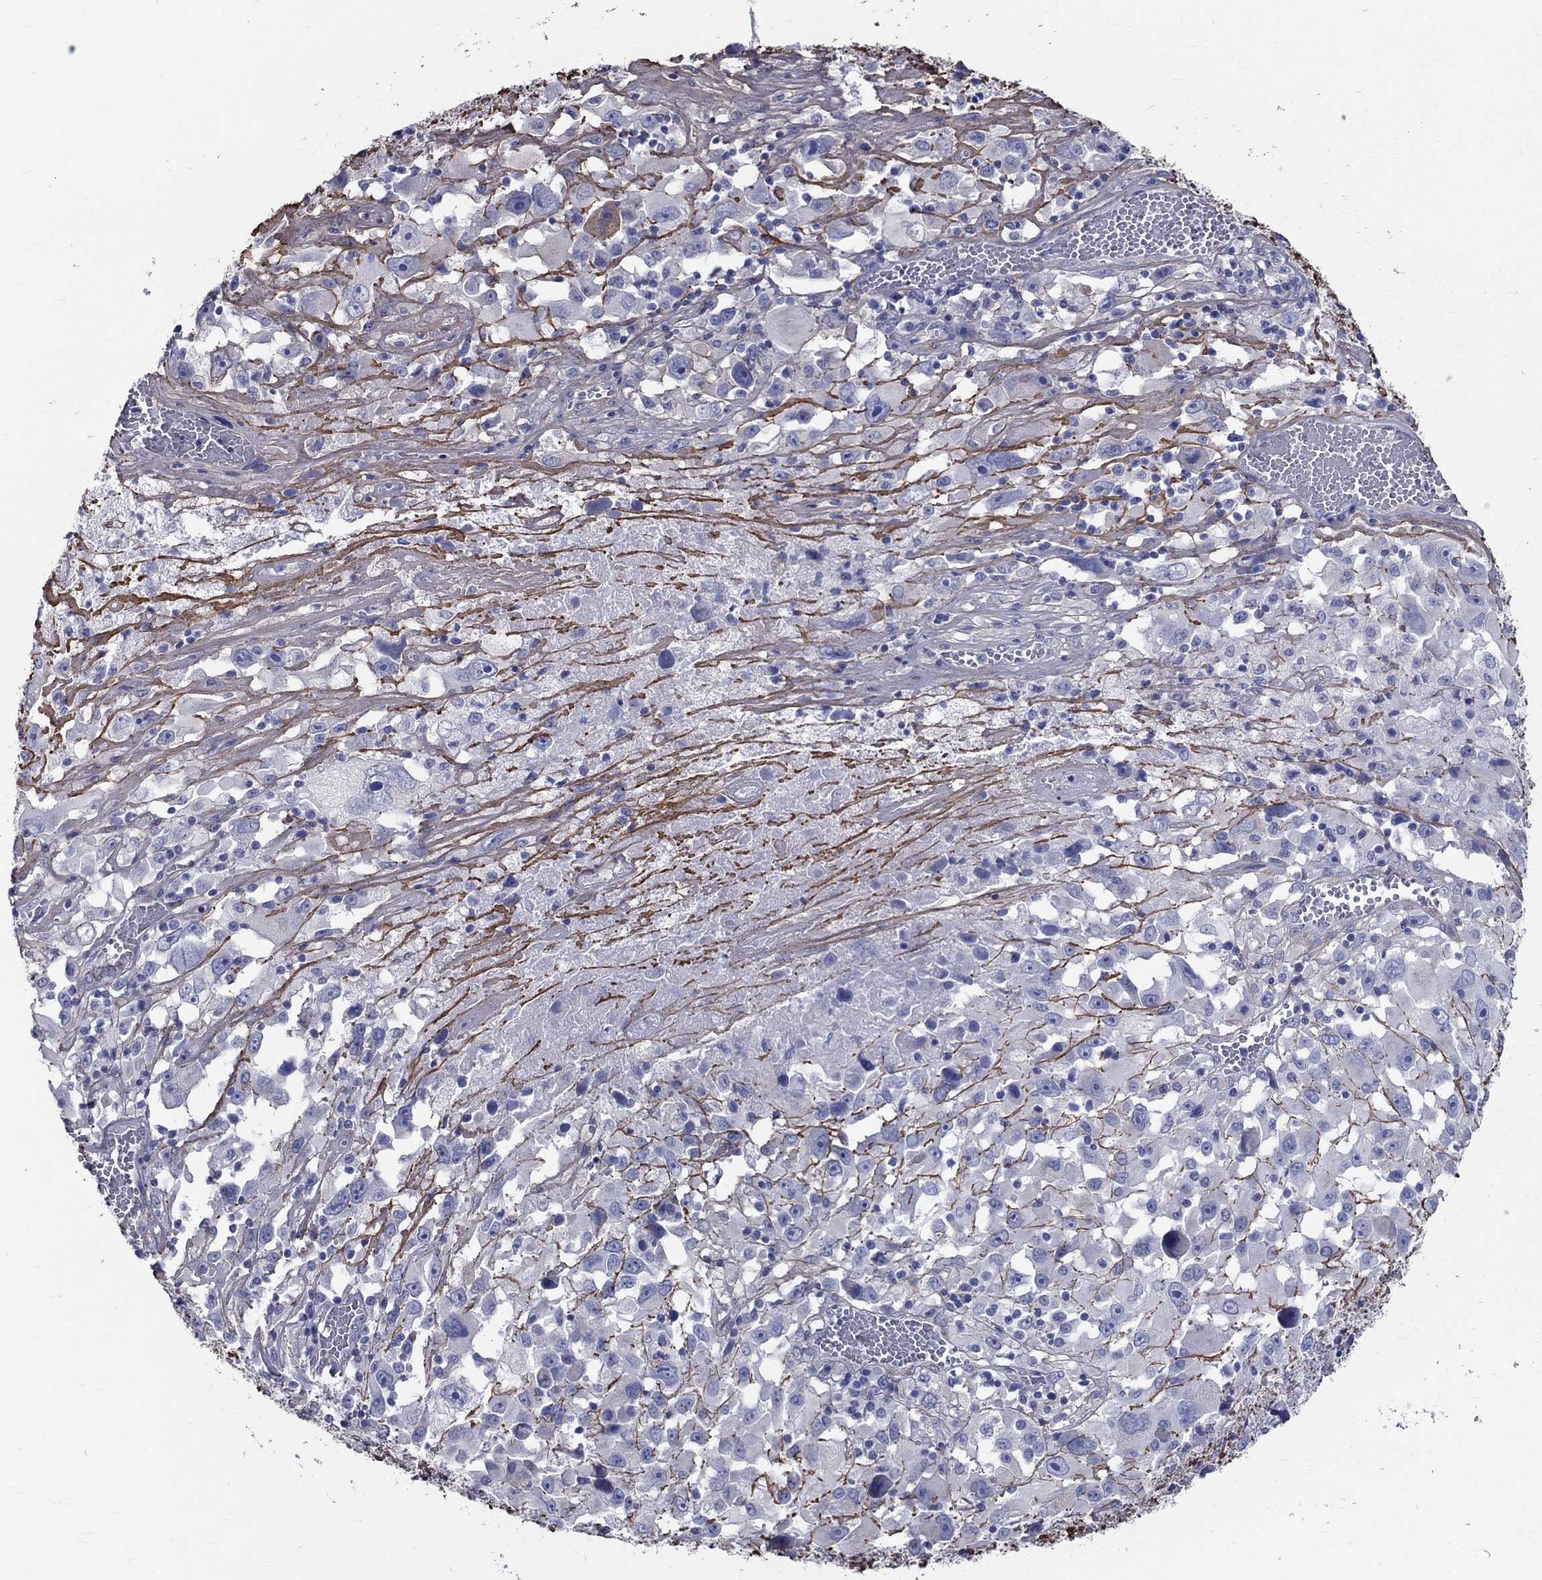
{"staining": {"intensity": "negative", "quantity": "none", "location": "none"}, "tissue": "melanoma", "cell_type": "Tumor cells", "image_type": "cancer", "snomed": [{"axis": "morphology", "description": "Malignant melanoma, Metastatic site"}, {"axis": "topography", "description": "Soft tissue"}], "caption": "Immunohistochemistry (IHC) histopathology image of neoplastic tissue: human malignant melanoma (metastatic site) stained with DAB shows no significant protein expression in tumor cells.", "gene": "ANXA10", "patient": {"sex": "male", "age": 50}}